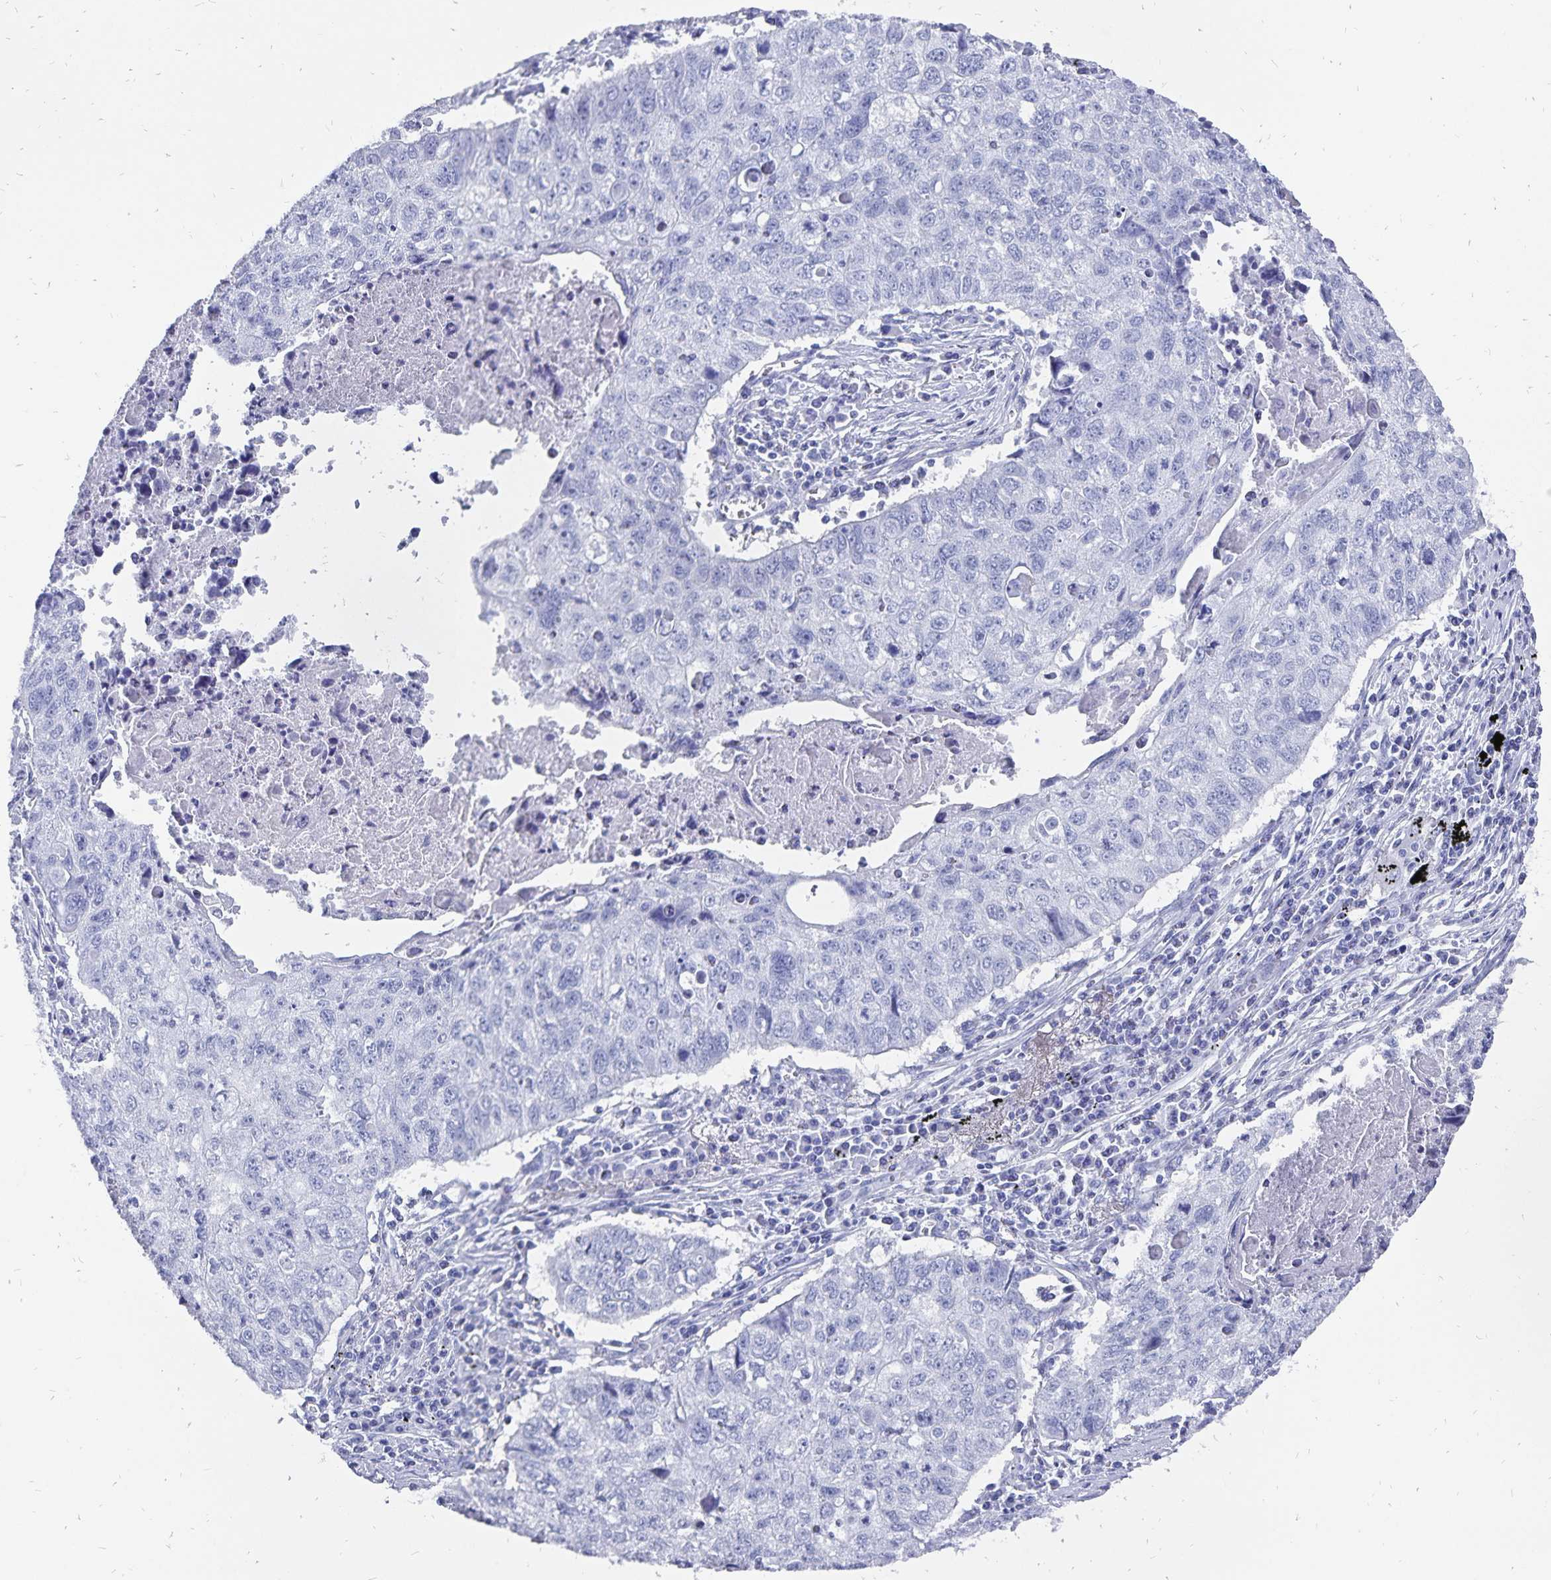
{"staining": {"intensity": "negative", "quantity": "none", "location": "none"}, "tissue": "lung cancer", "cell_type": "Tumor cells", "image_type": "cancer", "snomed": [{"axis": "morphology", "description": "Normal morphology"}, {"axis": "morphology", "description": "Aneuploidy"}, {"axis": "morphology", "description": "Squamous cell carcinoma, NOS"}, {"axis": "topography", "description": "Lymph node"}, {"axis": "topography", "description": "Lung"}], "caption": "This is an IHC image of aneuploidy (lung). There is no expression in tumor cells.", "gene": "ADH1A", "patient": {"sex": "female", "age": 76}}